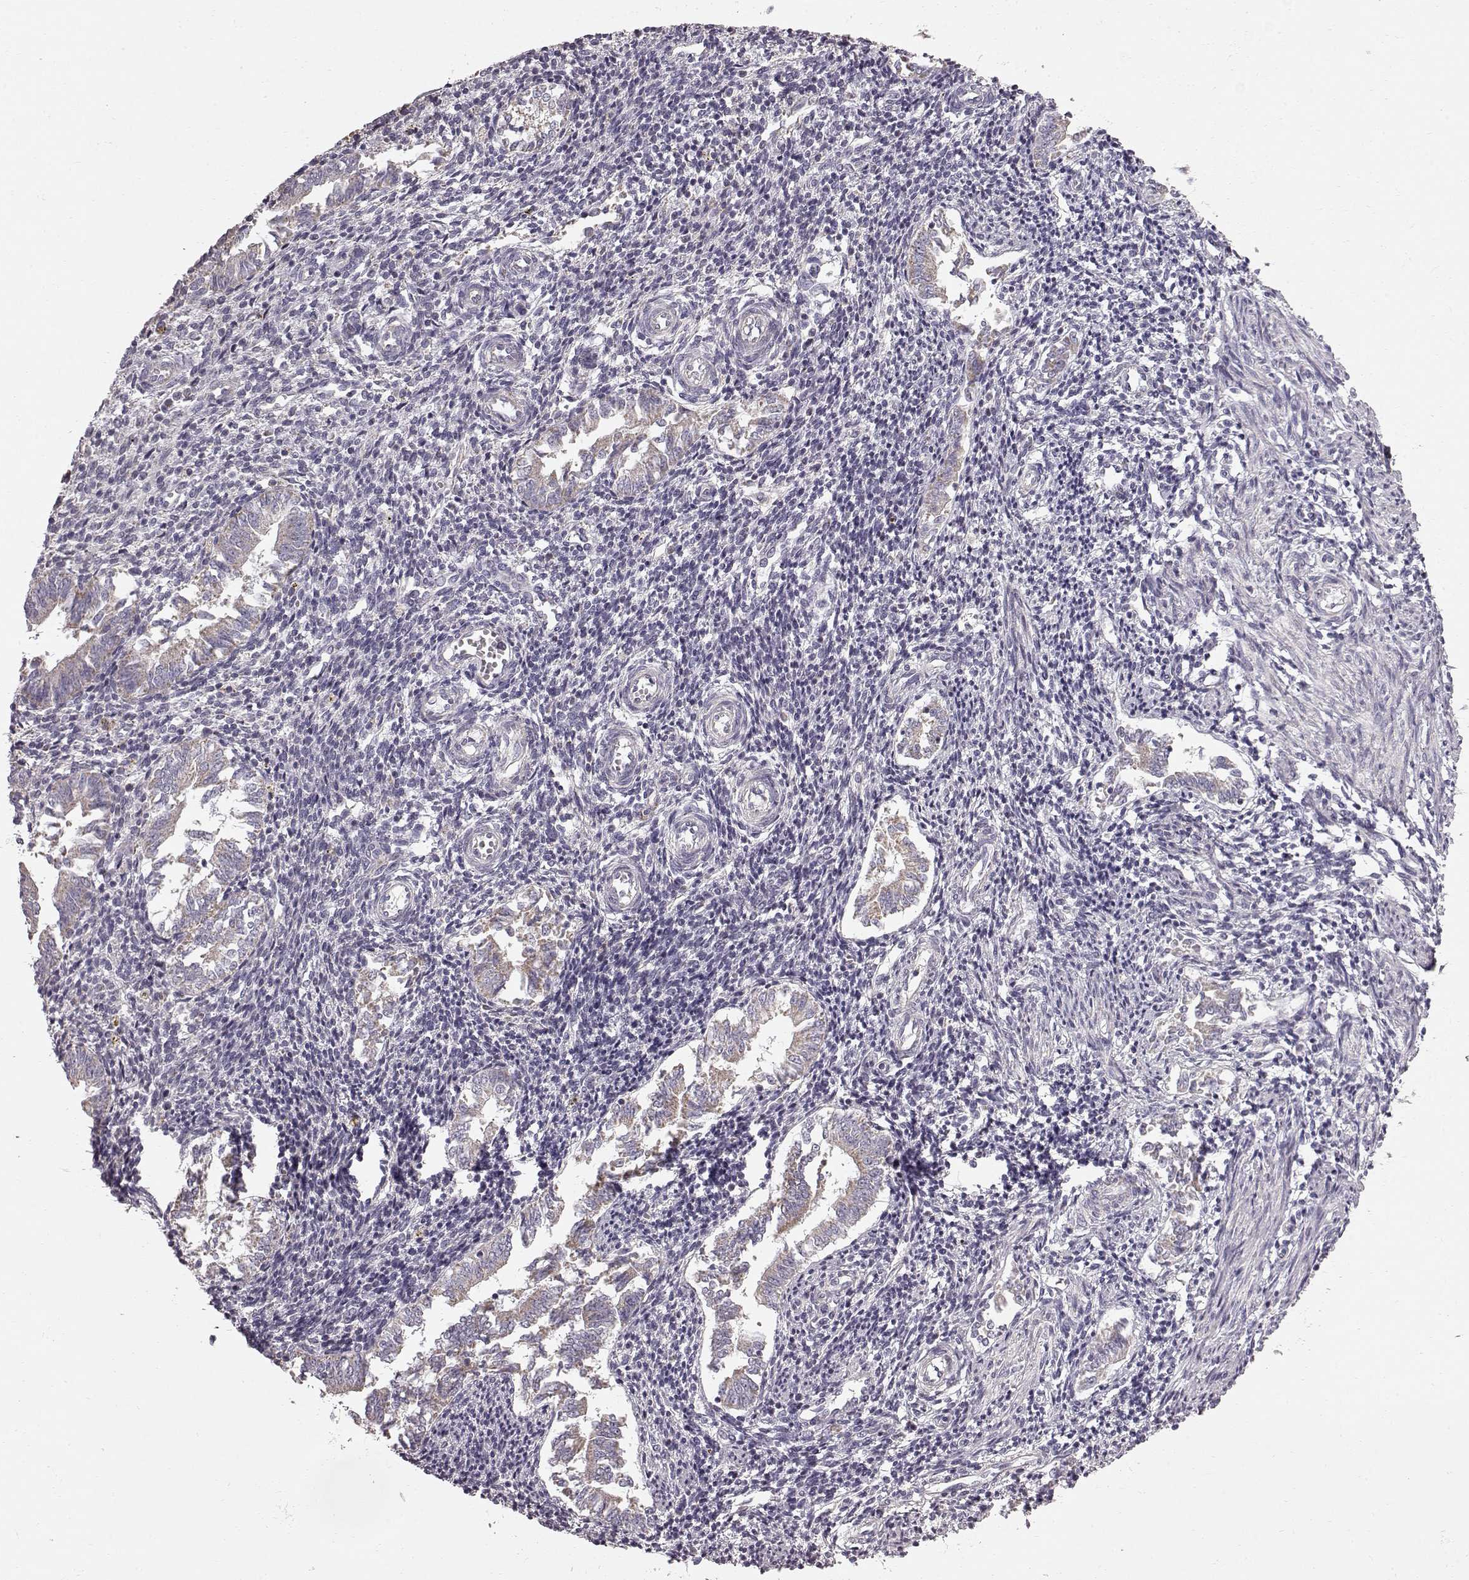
{"staining": {"intensity": "negative", "quantity": "none", "location": "none"}, "tissue": "endometrium", "cell_type": "Cells in endometrial stroma", "image_type": "normal", "snomed": [{"axis": "morphology", "description": "Normal tissue, NOS"}, {"axis": "topography", "description": "Endometrium"}], "caption": "Immunohistochemistry histopathology image of normal endometrium stained for a protein (brown), which exhibits no positivity in cells in endometrial stroma. (Brightfield microscopy of DAB (3,3'-diaminobenzidine) immunohistochemistry (IHC) at high magnification).", "gene": "FAM8A1", "patient": {"sex": "female", "age": 25}}